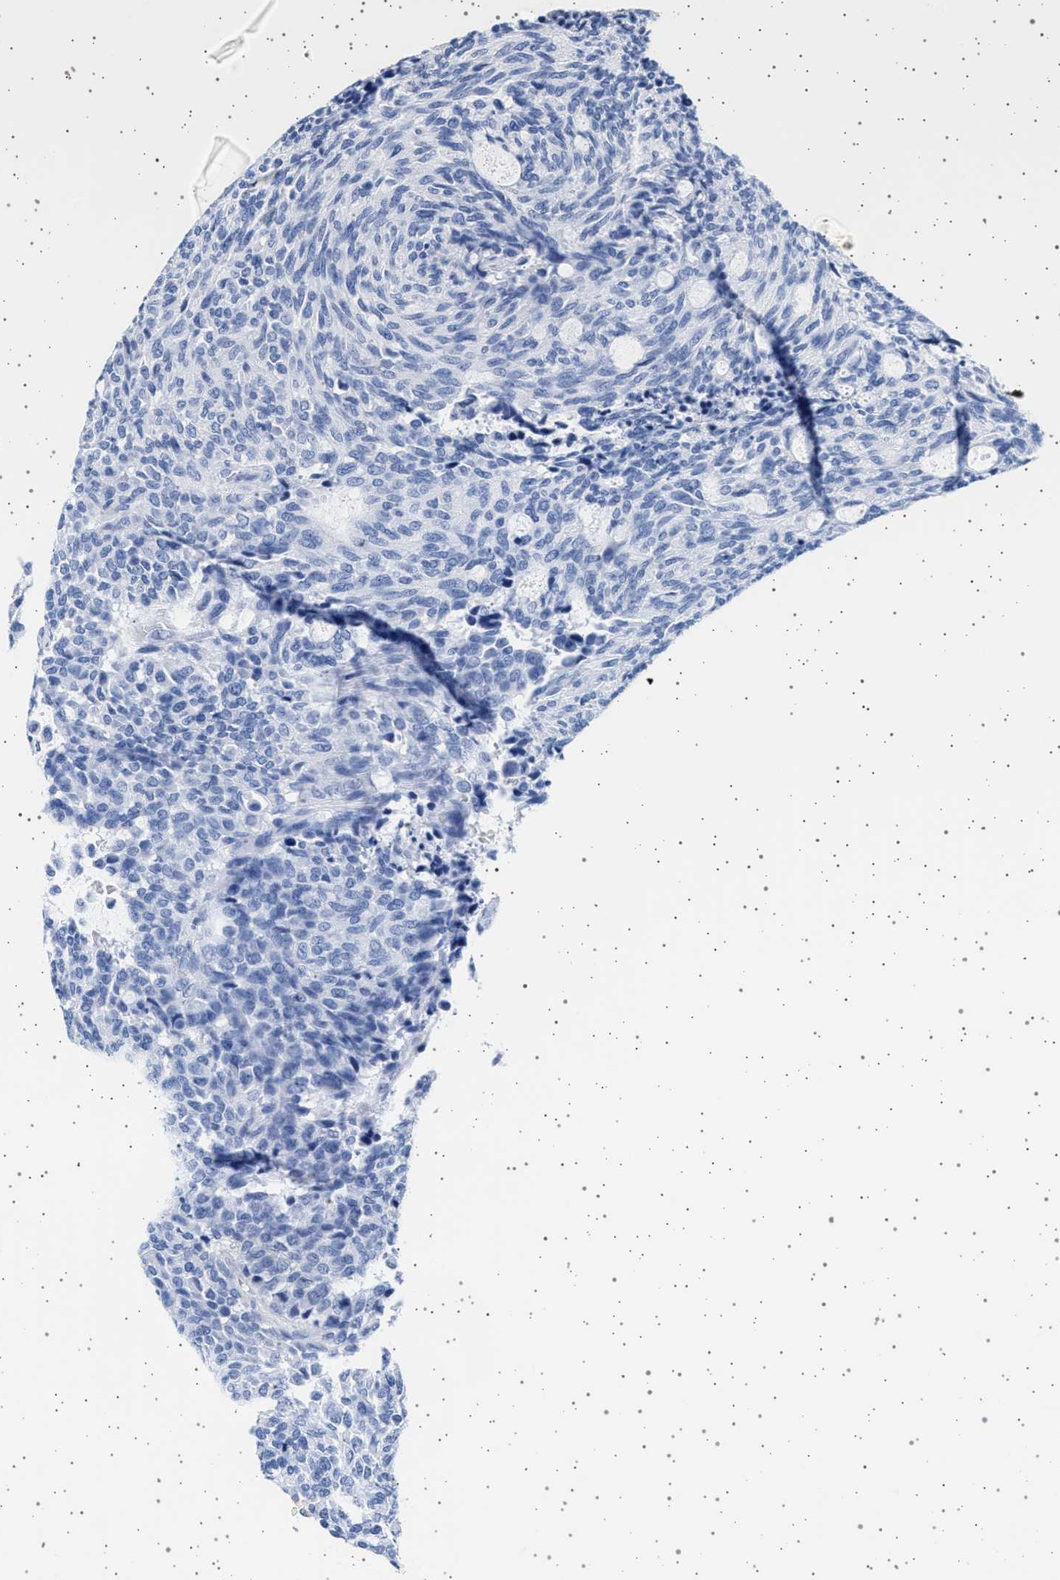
{"staining": {"intensity": "negative", "quantity": "none", "location": "none"}, "tissue": "carcinoid", "cell_type": "Tumor cells", "image_type": "cancer", "snomed": [{"axis": "morphology", "description": "Carcinoid, malignant, NOS"}, {"axis": "topography", "description": "Pancreas"}], "caption": "Tumor cells show no significant expression in carcinoid.", "gene": "TRMT10B", "patient": {"sex": "female", "age": 54}}